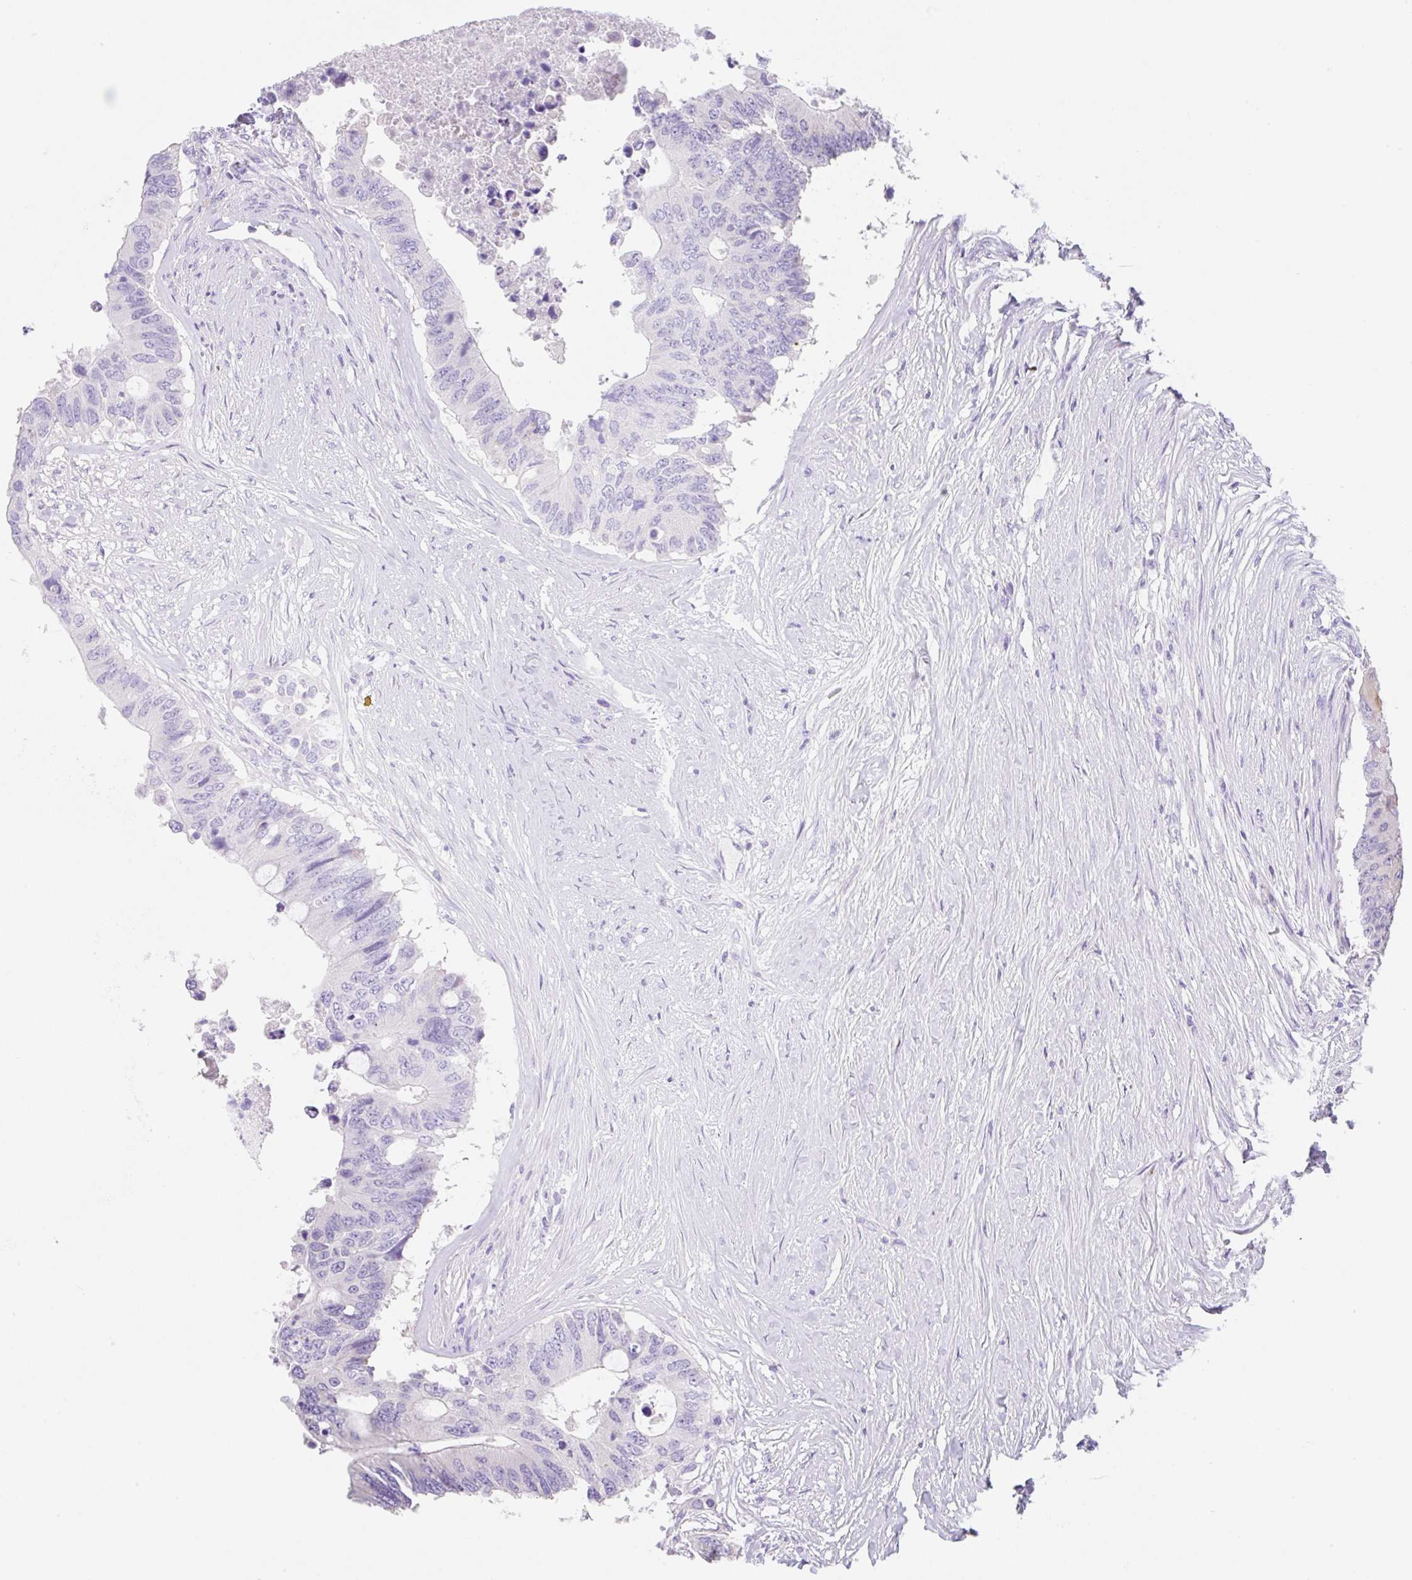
{"staining": {"intensity": "negative", "quantity": "none", "location": "none"}, "tissue": "colorectal cancer", "cell_type": "Tumor cells", "image_type": "cancer", "snomed": [{"axis": "morphology", "description": "Adenocarcinoma, NOS"}, {"axis": "topography", "description": "Colon"}], "caption": "Tumor cells are negative for brown protein staining in adenocarcinoma (colorectal).", "gene": "KLK8", "patient": {"sex": "male", "age": 71}}